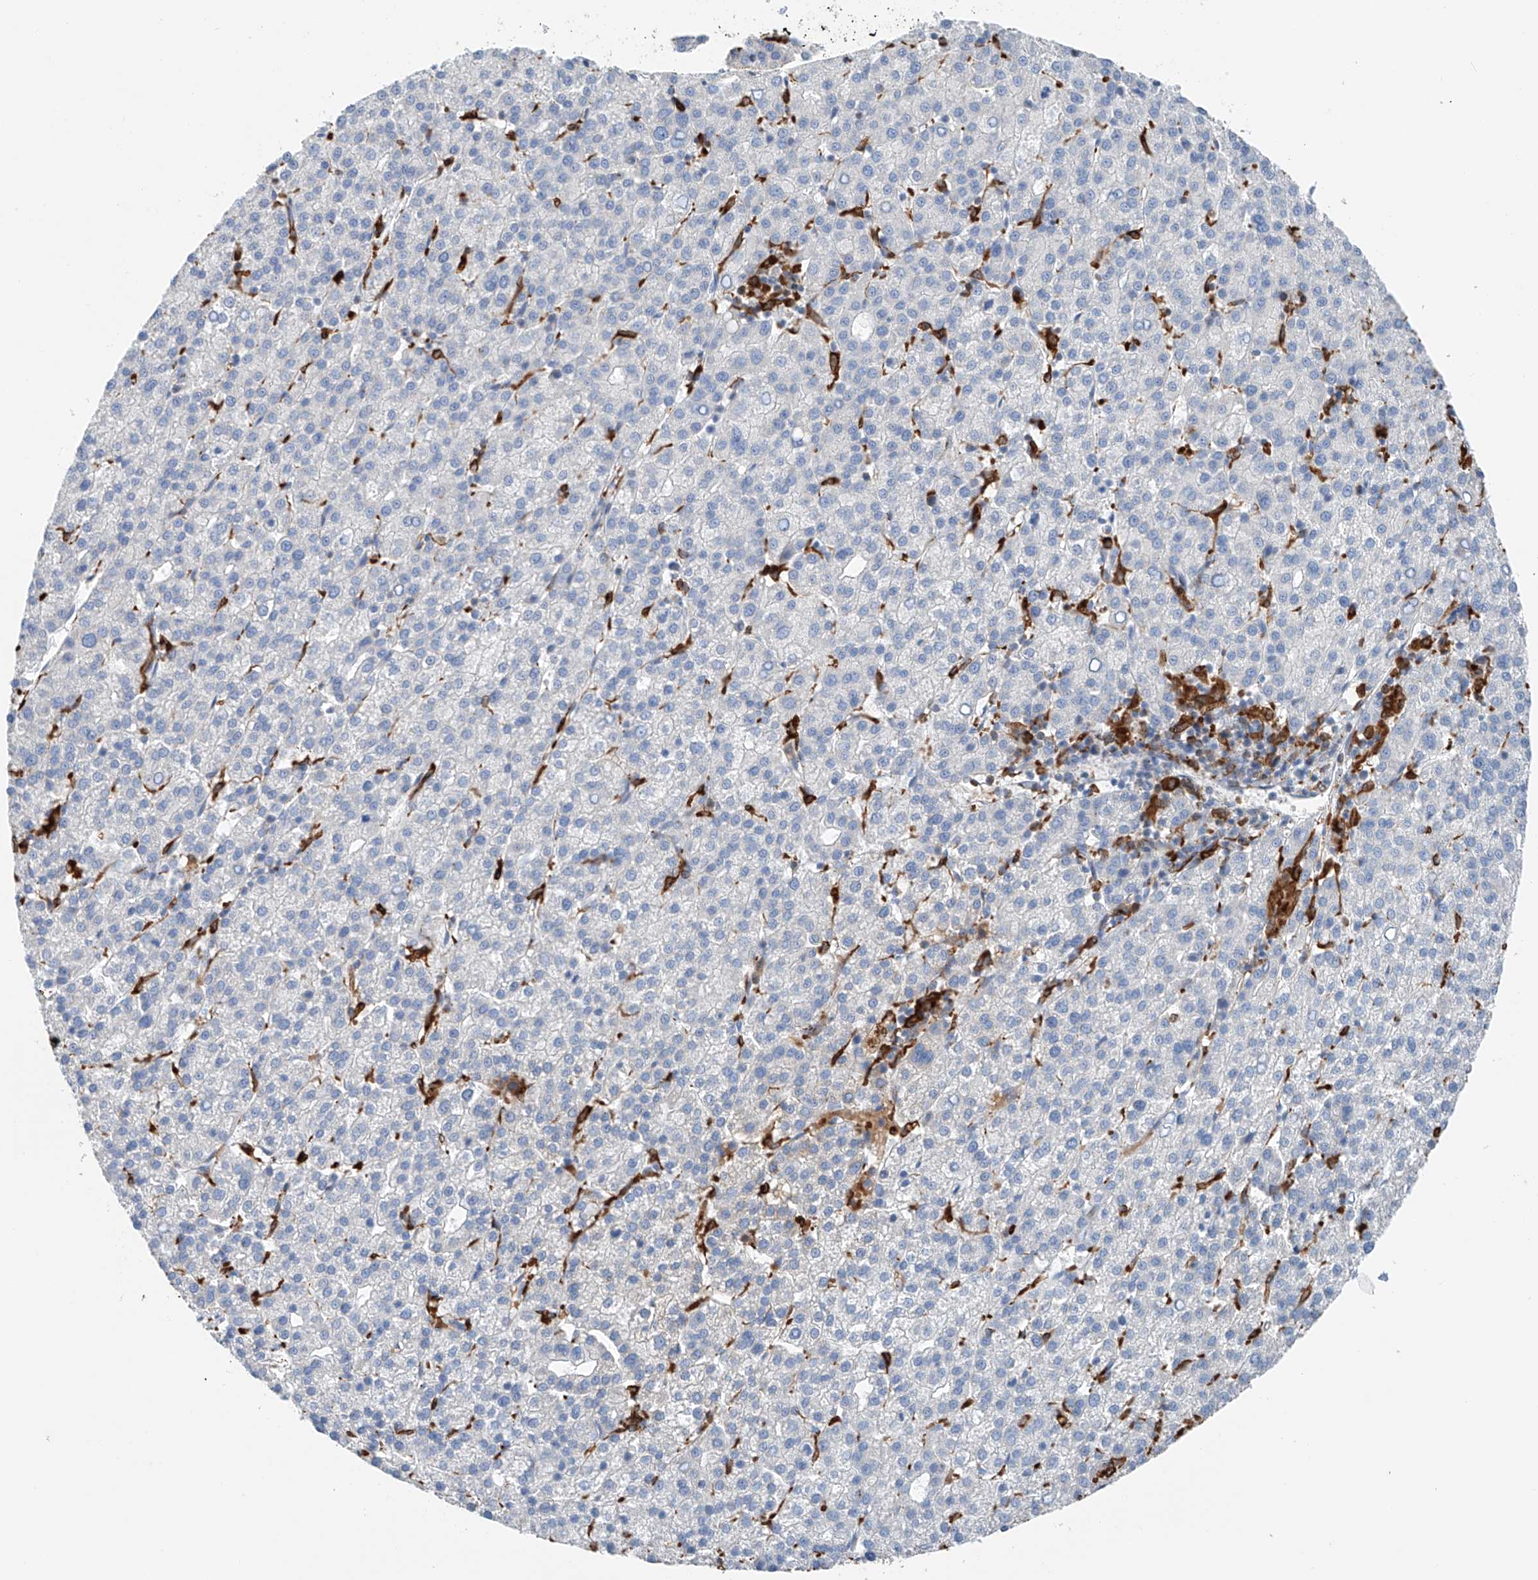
{"staining": {"intensity": "negative", "quantity": "none", "location": "none"}, "tissue": "liver cancer", "cell_type": "Tumor cells", "image_type": "cancer", "snomed": [{"axis": "morphology", "description": "Carcinoma, Hepatocellular, NOS"}, {"axis": "topography", "description": "Liver"}], "caption": "Liver cancer was stained to show a protein in brown. There is no significant positivity in tumor cells.", "gene": "TBXAS1", "patient": {"sex": "female", "age": 58}}